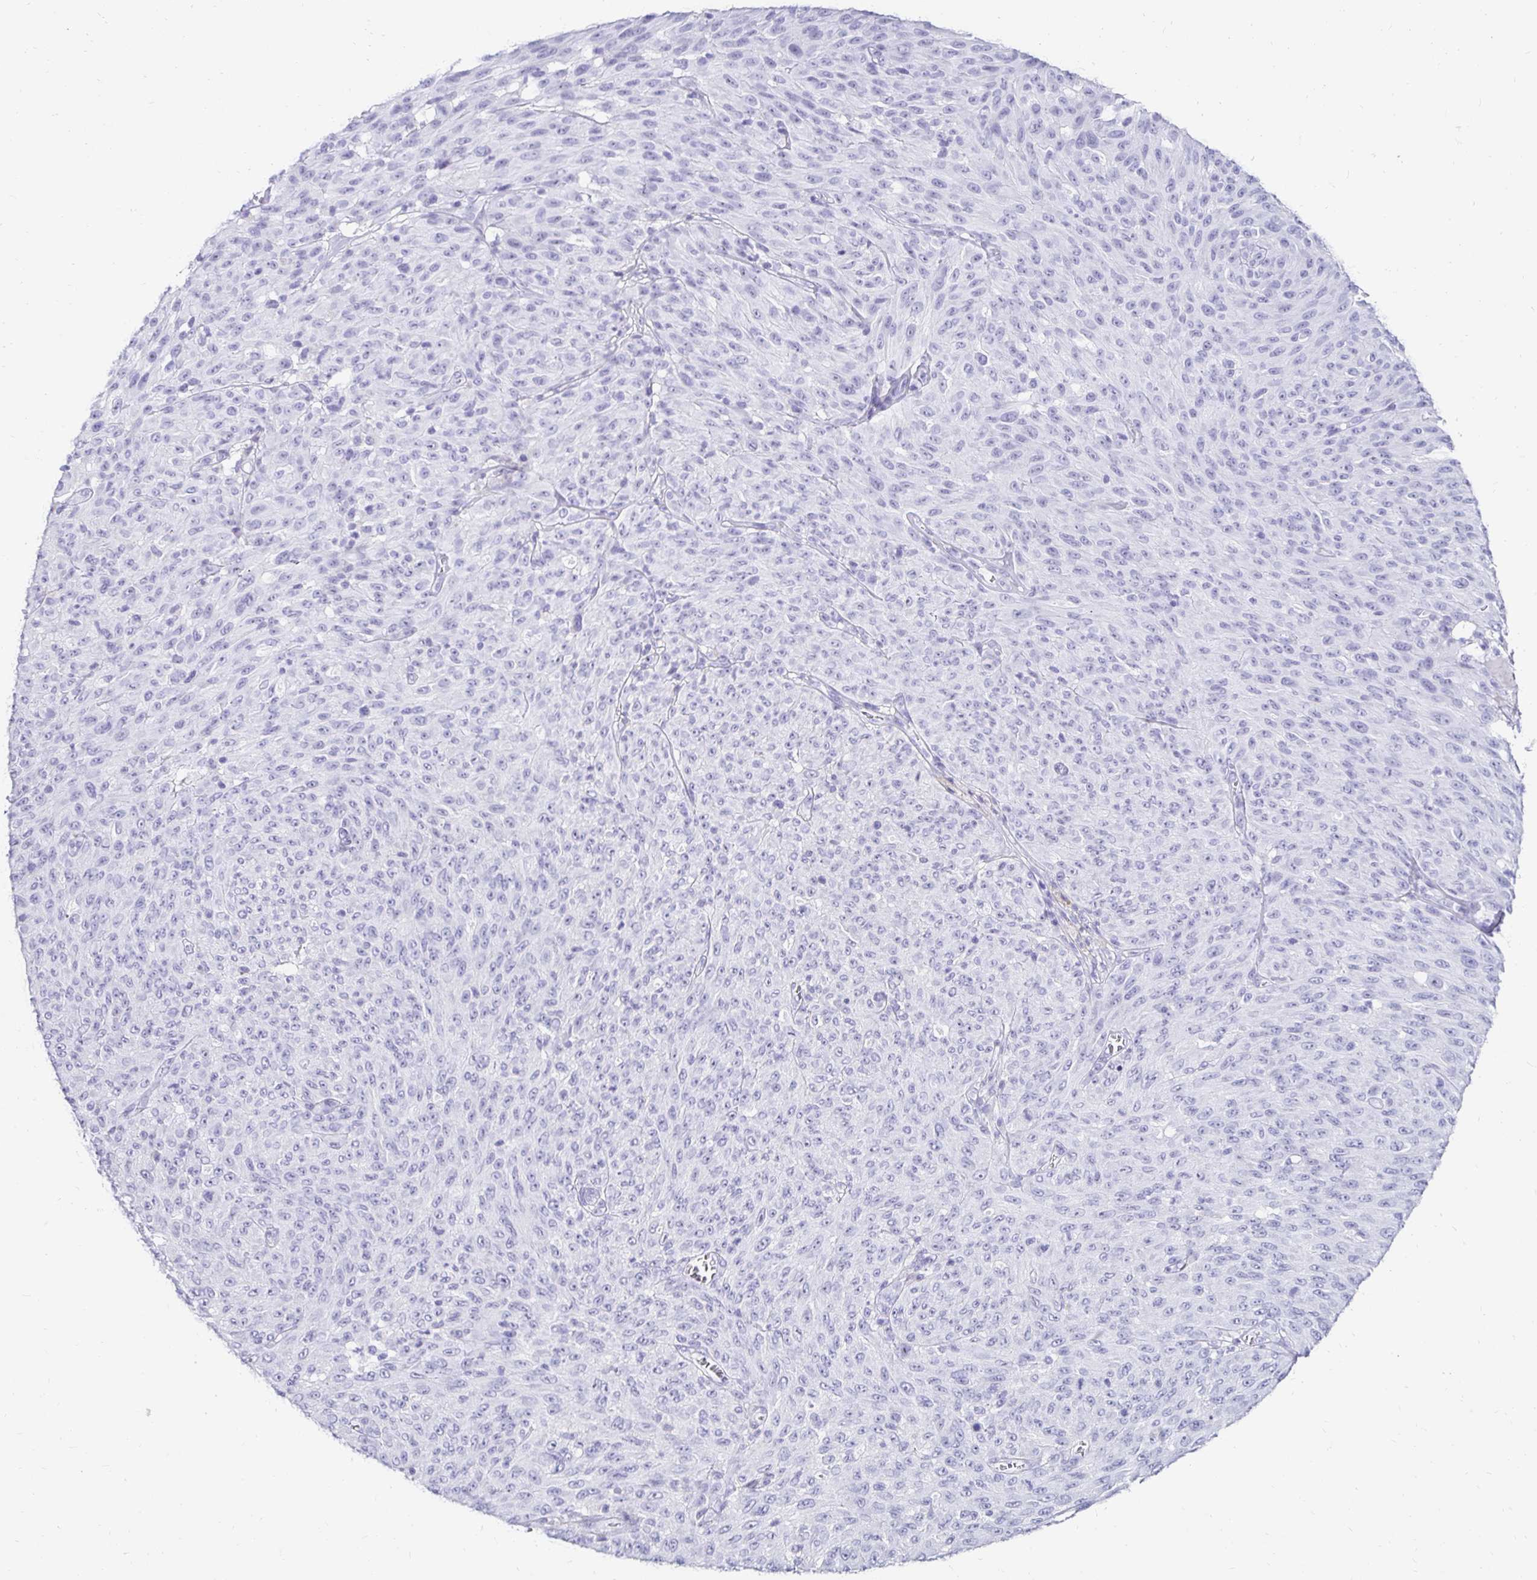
{"staining": {"intensity": "negative", "quantity": "none", "location": "none"}, "tissue": "melanoma", "cell_type": "Tumor cells", "image_type": "cancer", "snomed": [{"axis": "morphology", "description": "Malignant melanoma, NOS"}, {"axis": "topography", "description": "Skin"}], "caption": "Immunohistochemistry of human melanoma shows no staining in tumor cells.", "gene": "CST6", "patient": {"sex": "male", "age": 85}}